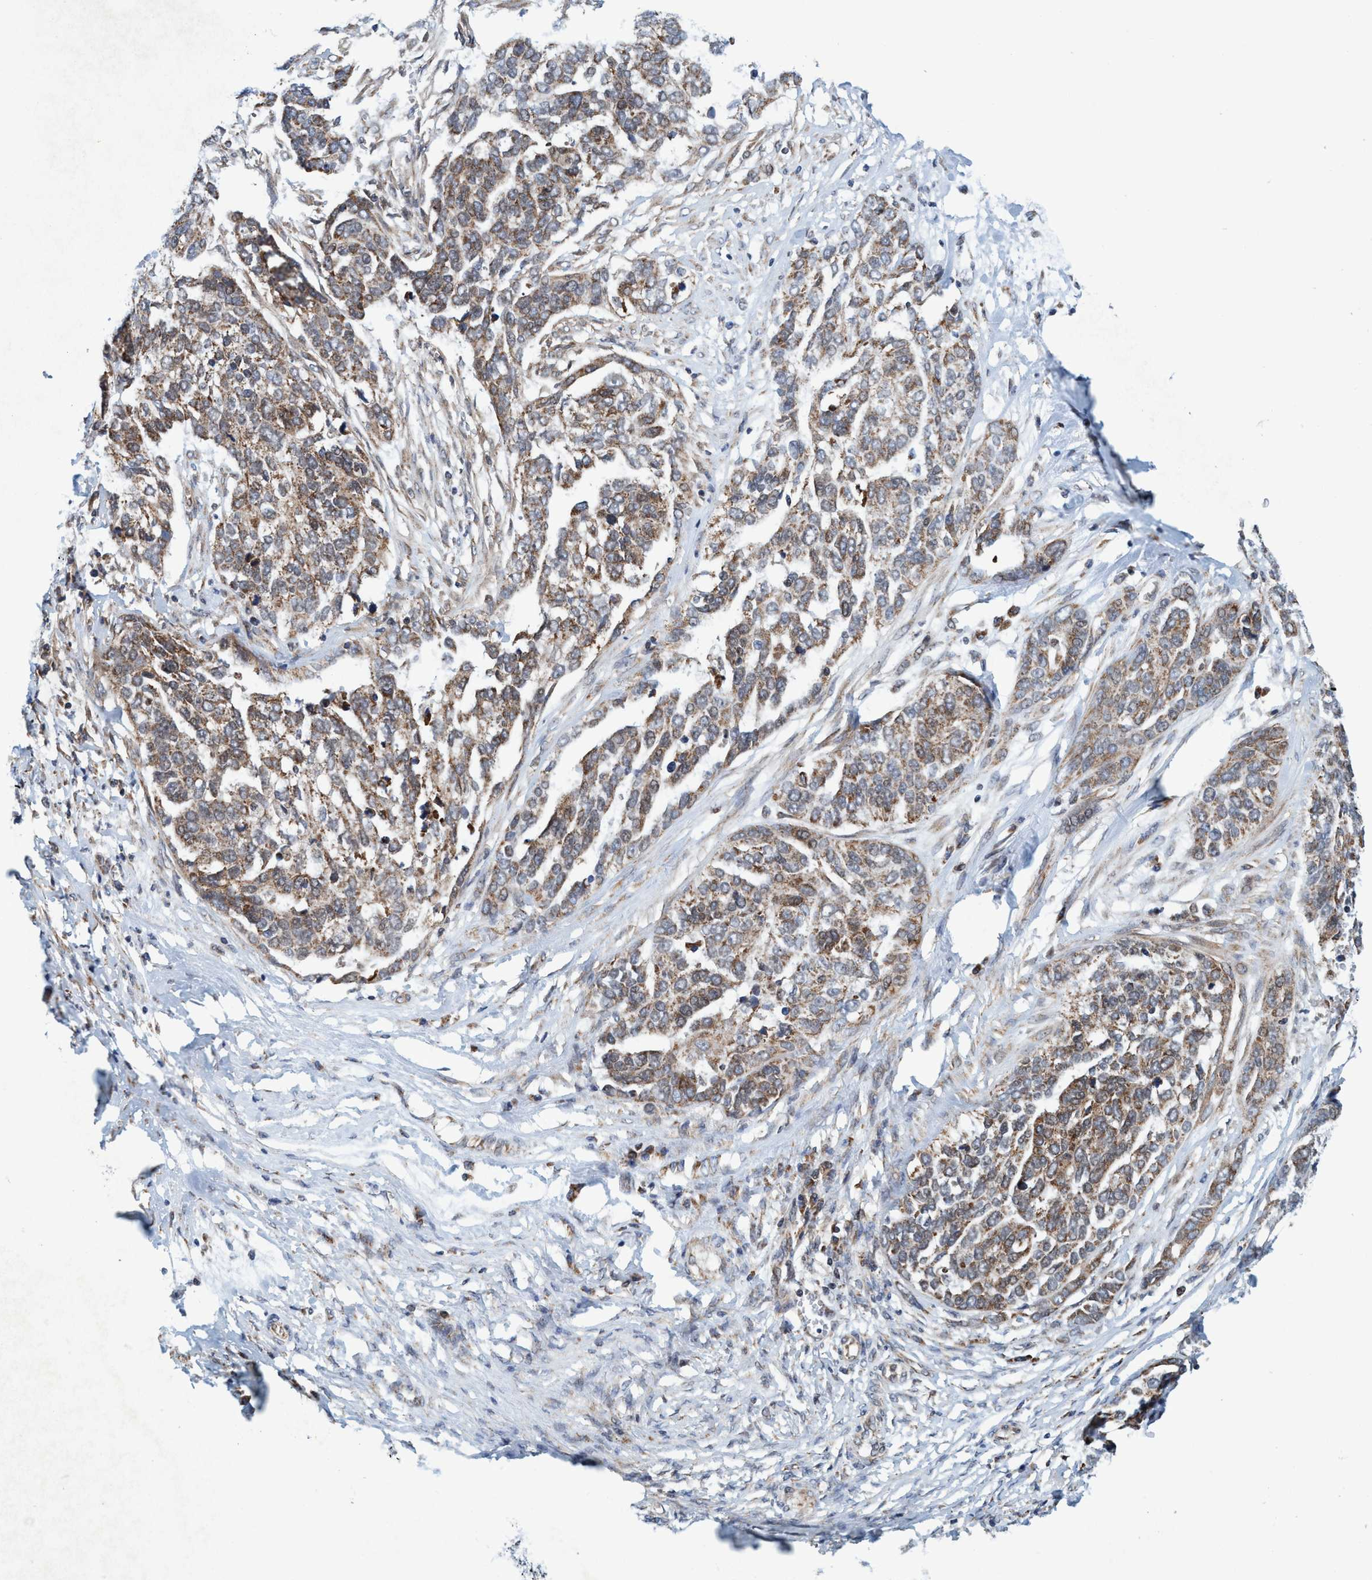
{"staining": {"intensity": "moderate", "quantity": ">75%", "location": "cytoplasmic/membranous"}, "tissue": "ovarian cancer", "cell_type": "Tumor cells", "image_type": "cancer", "snomed": [{"axis": "morphology", "description": "Cystadenocarcinoma, serous, NOS"}, {"axis": "topography", "description": "Ovary"}], "caption": "The image reveals staining of ovarian serous cystadenocarcinoma, revealing moderate cytoplasmic/membranous protein positivity (brown color) within tumor cells.", "gene": "POLR1F", "patient": {"sex": "female", "age": 44}}